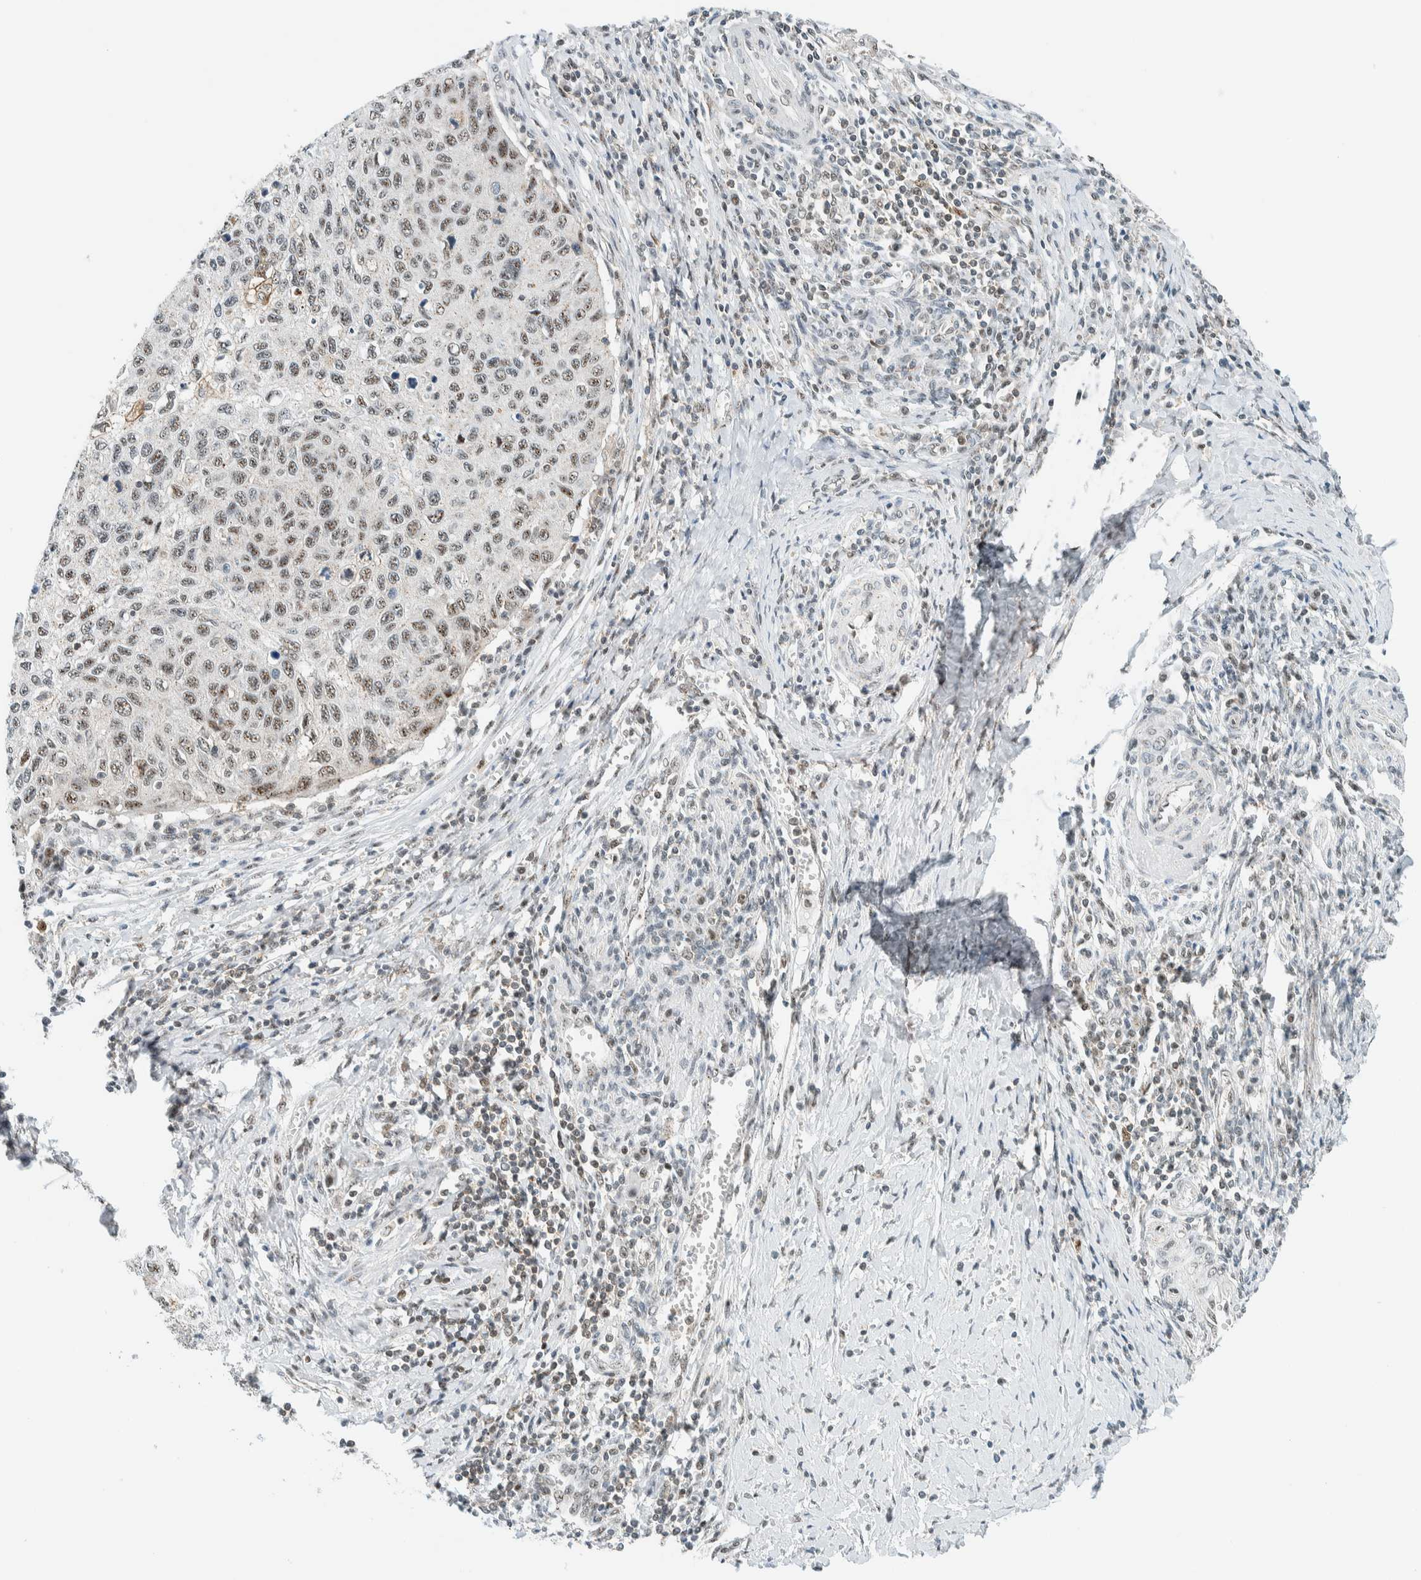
{"staining": {"intensity": "weak", "quantity": ">75%", "location": "nuclear"}, "tissue": "cervical cancer", "cell_type": "Tumor cells", "image_type": "cancer", "snomed": [{"axis": "morphology", "description": "Squamous cell carcinoma, NOS"}, {"axis": "topography", "description": "Cervix"}], "caption": "Human cervical cancer stained with a protein marker displays weak staining in tumor cells.", "gene": "CYSRT1", "patient": {"sex": "female", "age": 53}}